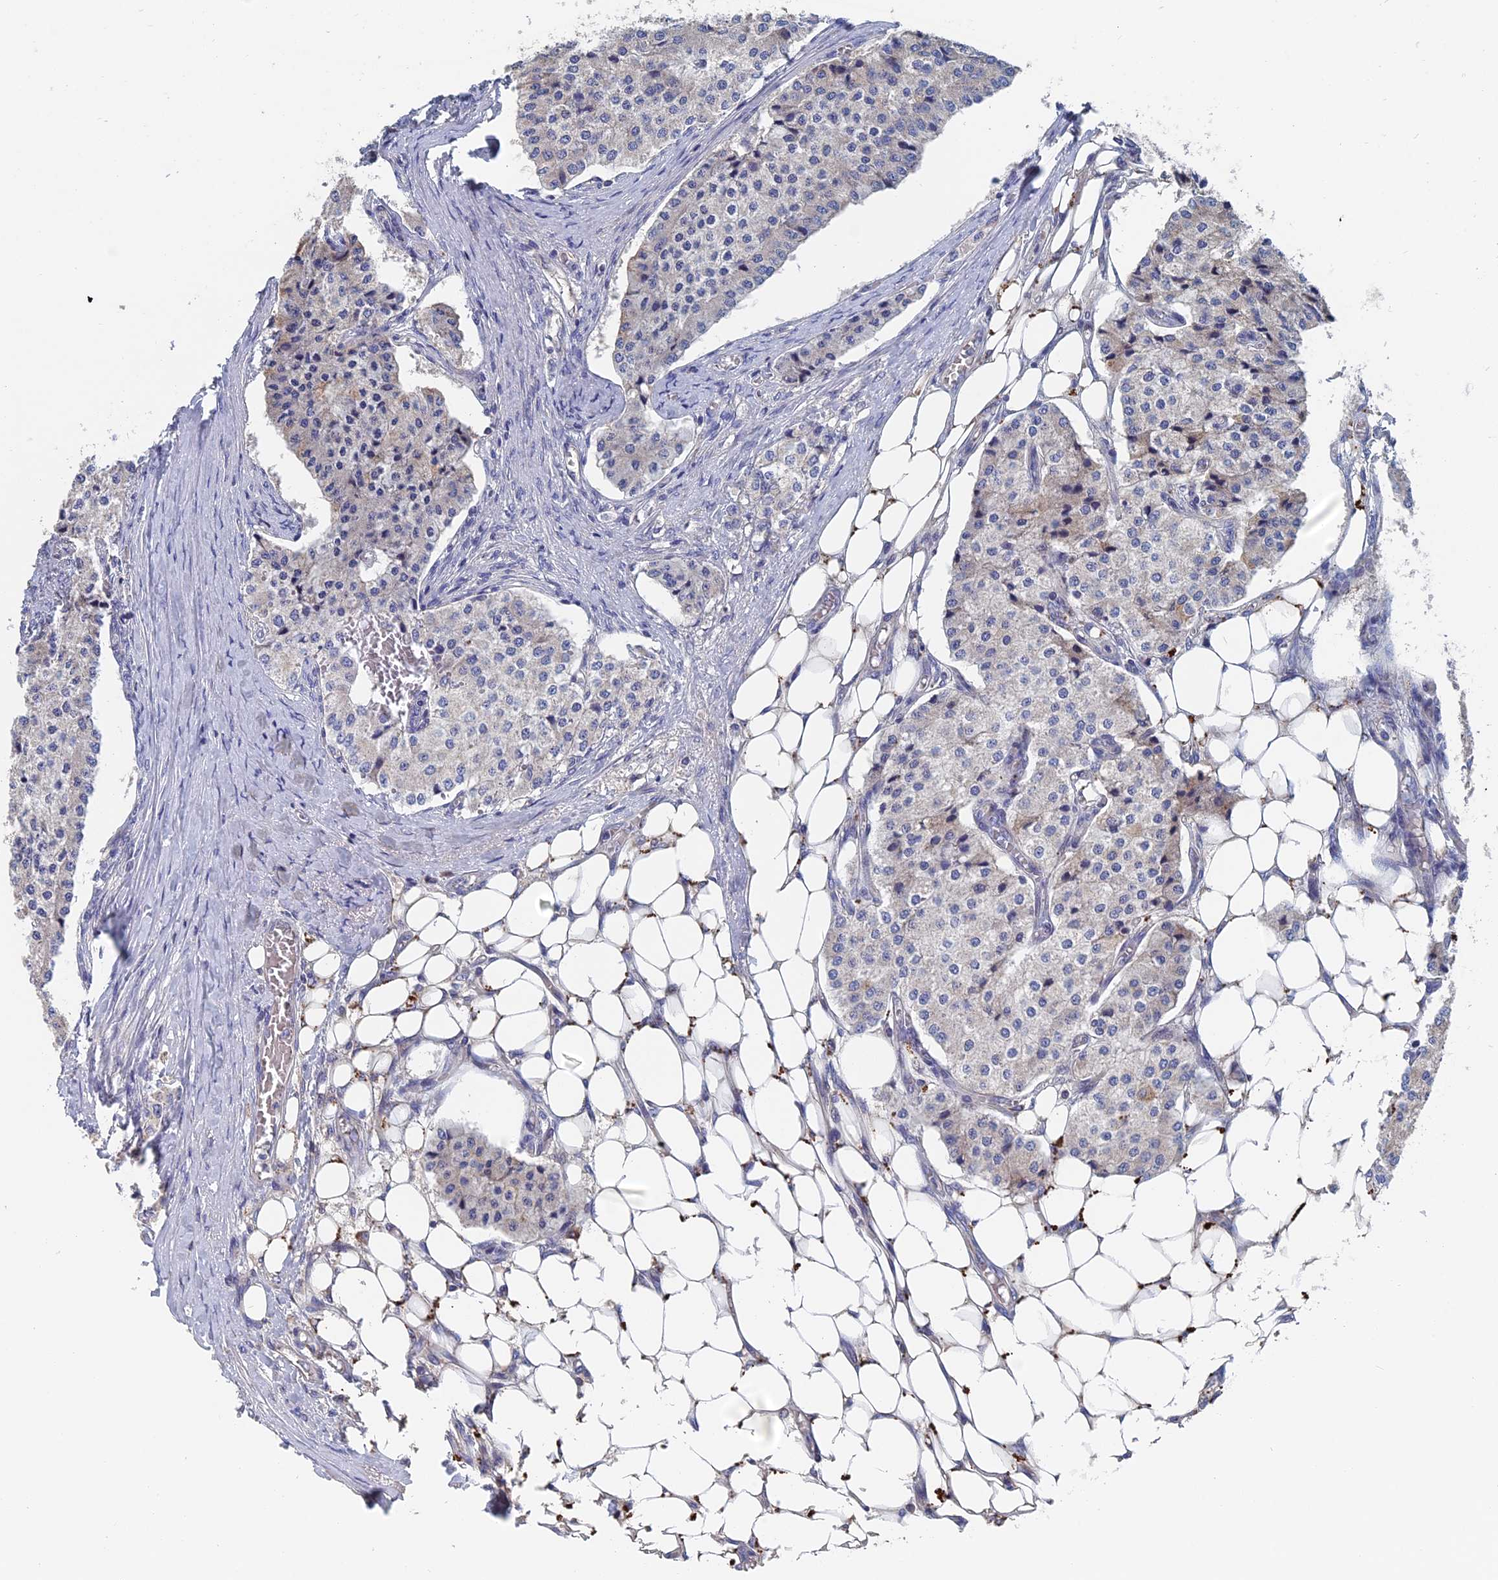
{"staining": {"intensity": "negative", "quantity": "none", "location": "none"}, "tissue": "carcinoid", "cell_type": "Tumor cells", "image_type": "cancer", "snomed": [{"axis": "morphology", "description": "Carcinoid, malignant, NOS"}, {"axis": "topography", "description": "Colon"}], "caption": "Tumor cells are negative for protein expression in human carcinoid.", "gene": "SLC33A1", "patient": {"sex": "female", "age": 52}}